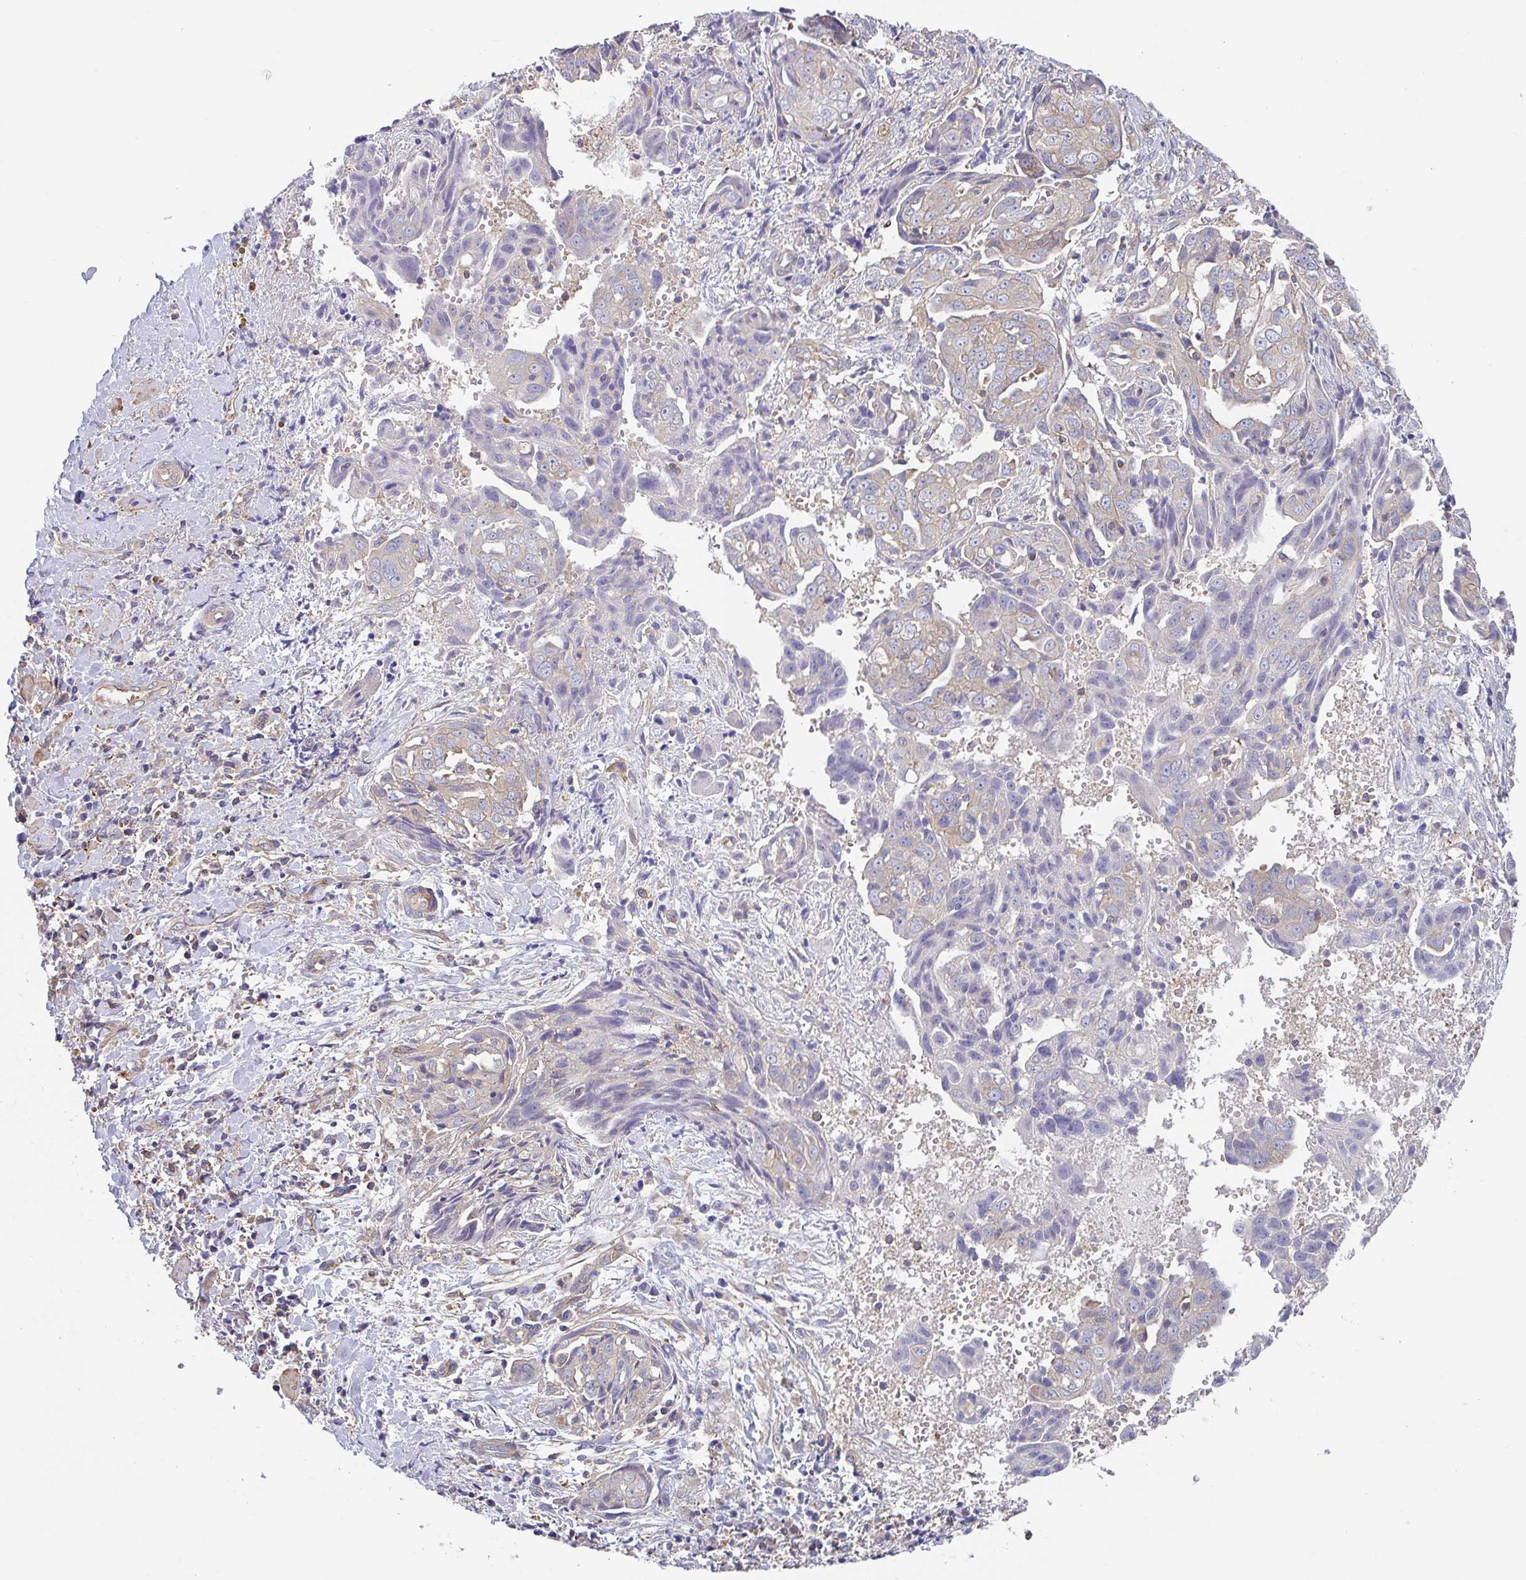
{"staining": {"intensity": "weak", "quantity": "<25%", "location": "cytoplasmic/membranous"}, "tissue": "ovarian cancer", "cell_type": "Tumor cells", "image_type": "cancer", "snomed": [{"axis": "morphology", "description": "Carcinoma, endometroid"}, {"axis": "topography", "description": "Ovary"}], "caption": "Ovarian endometroid carcinoma stained for a protein using immunohistochemistry displays no positivity tumor cells.", "gene": "TMEM229A", "patient": {"sex": "female", "age": 70}}